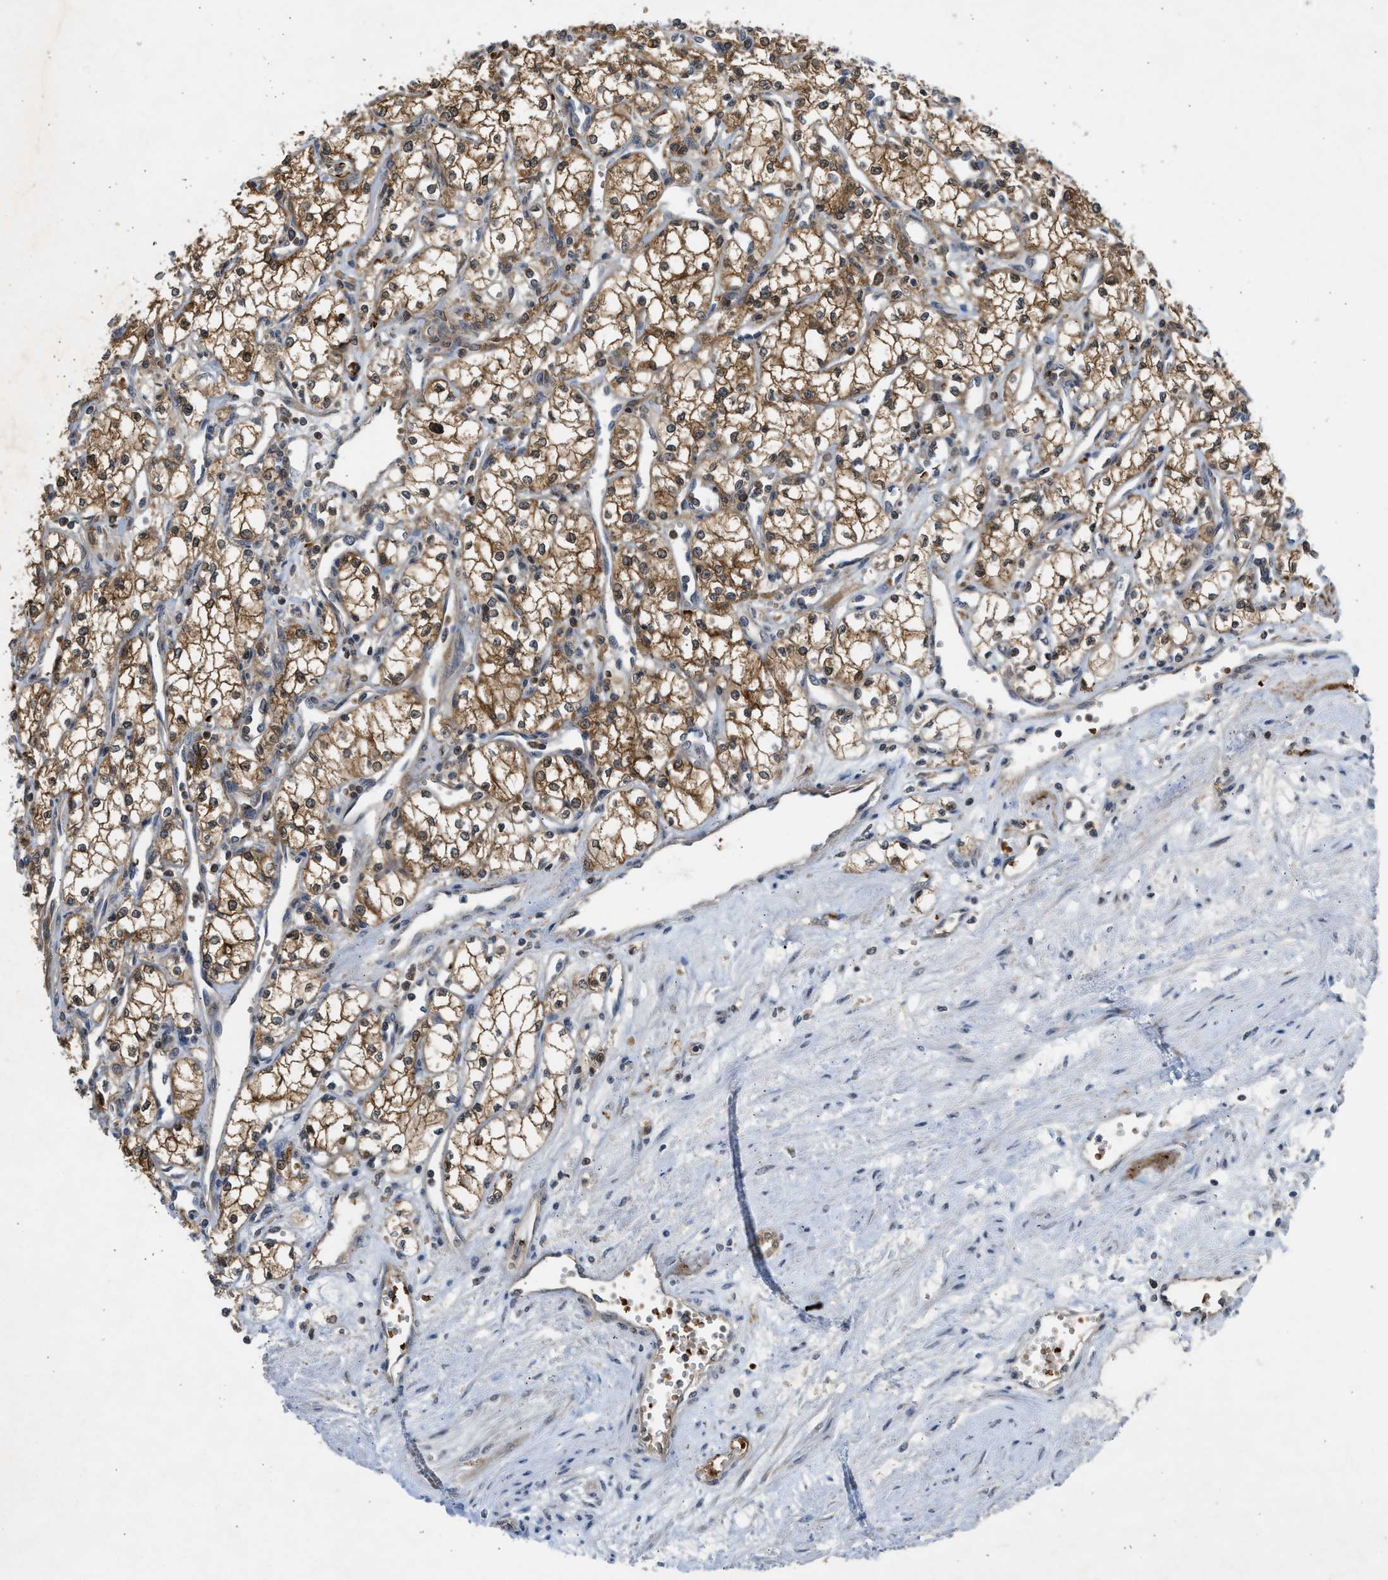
{"staining": {"intensity": "moderate", "quantity": ">75%", "location": "cytoplasmic/membranous"}, "tissue": "renal cancer", "cell_type": "Tumor cells", "image_type": "cancer", "snomed": [{"axis": "morphology", "description": "Adenocarcinoma, NOS"}, {"axis": "topography", "description": "Kidney"}], "caption": "This micrograph demonstrates immunohistochemistry (IHC) staining of adenocarcinoma (renal), with medium moderate cytoplasmic/membranous positivity in approximately >75% of tumor cells.", "gene": "MAPK7", "patient": {"sex": "male", "age": 59}}